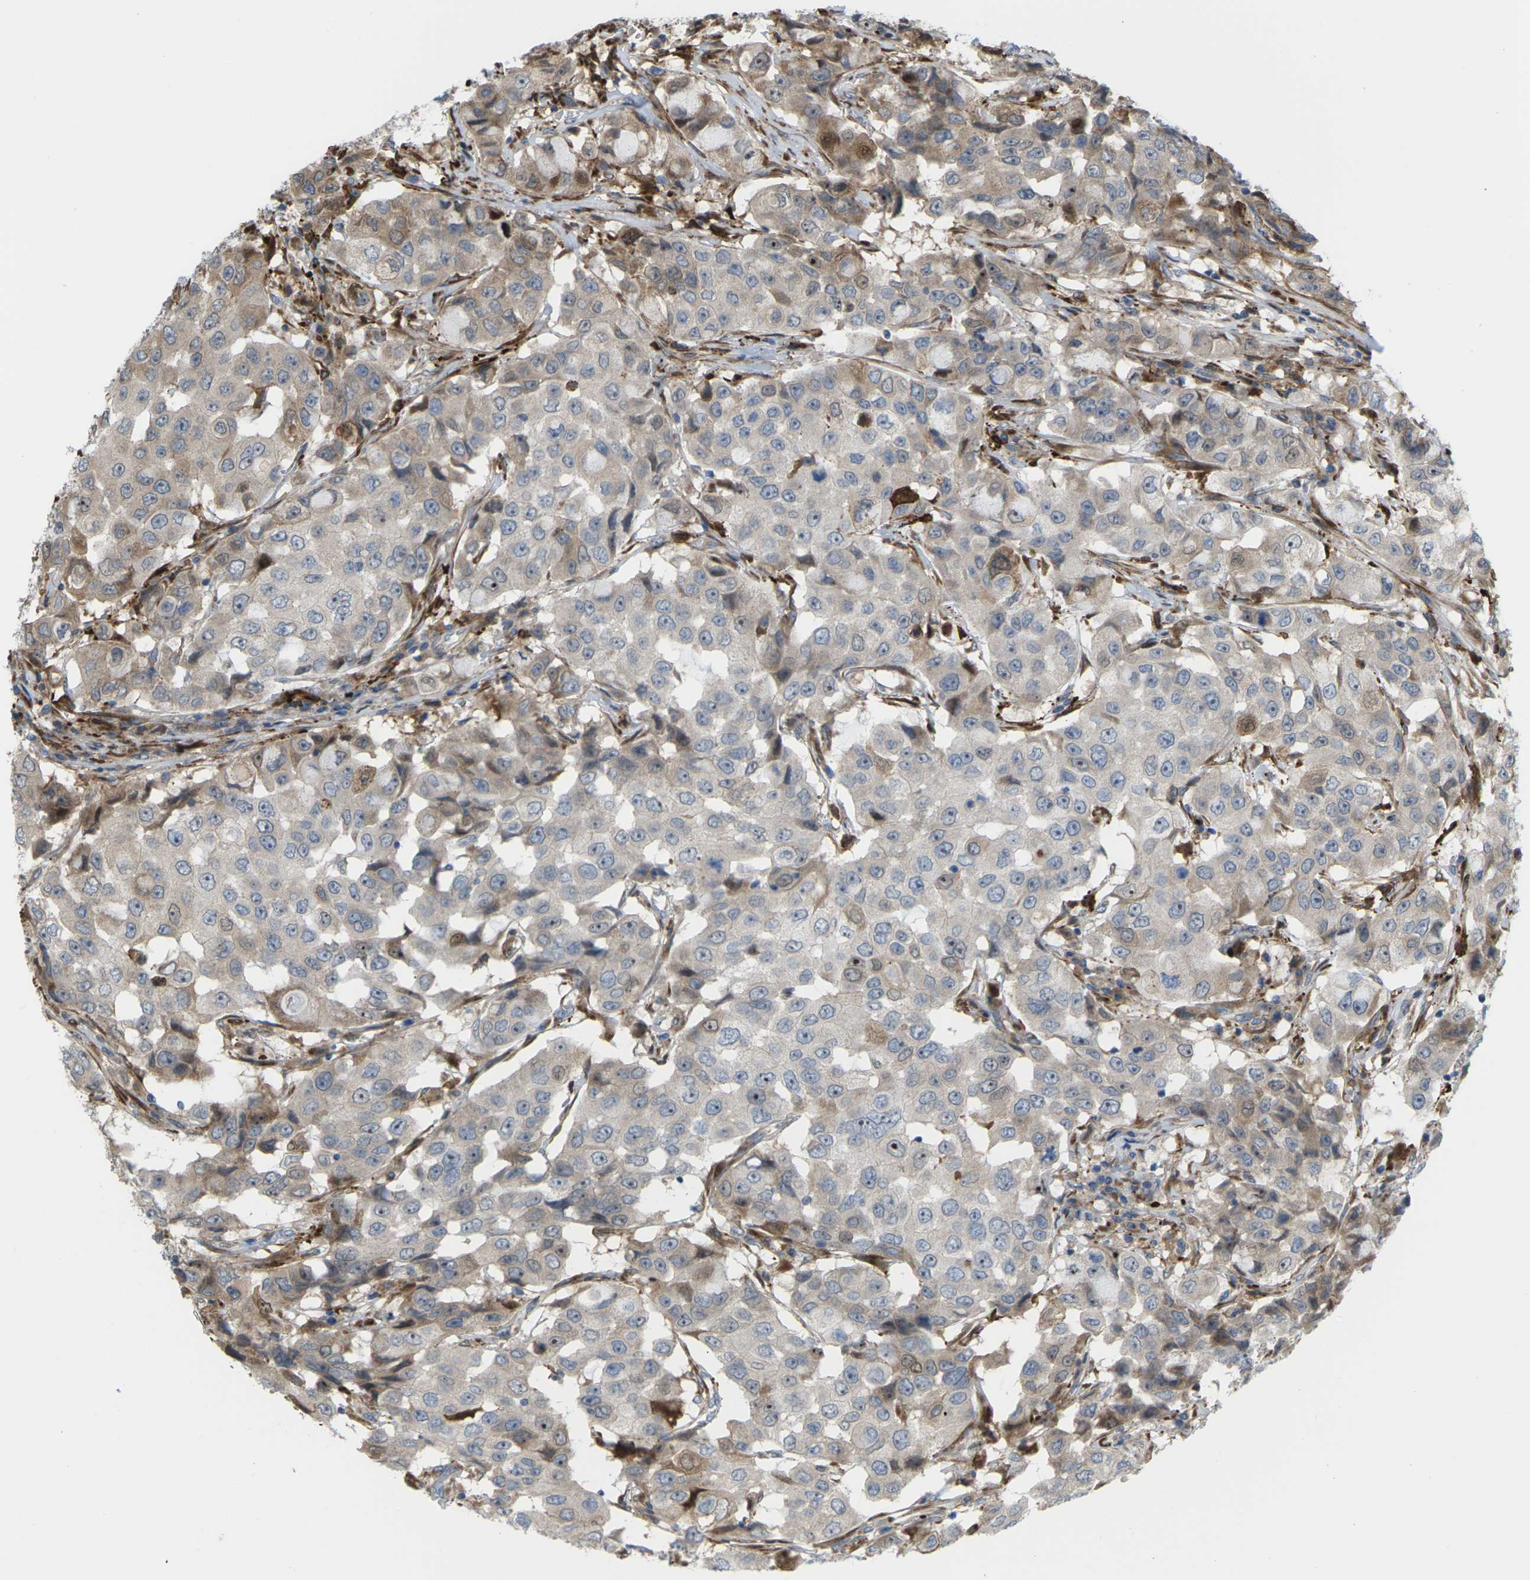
{"staining": {"intensity": "moderate", "quantity": "25%-75%", "location": "cytoplasmic/membranous,nuclear"}, "tissue": "breast cancer", "cell_type": "Tumor cells", "image_type": "cancer", "snomed": [{"axis": "morphology", "description": "Duct carcinoma"}, {"axis": "topography", "description": "Breast"}], "caption": "This photomicrograph demonstrates immunohistochemistry (IHC) staining of human breast invasive ductal carcinoma, with medium moderate cytoplasmic/membranous and nuclear staining in approximately 25%-75% of tumor cells.", "gene": "ROBO1", "patient": {"sex": "female", "age": 27}}